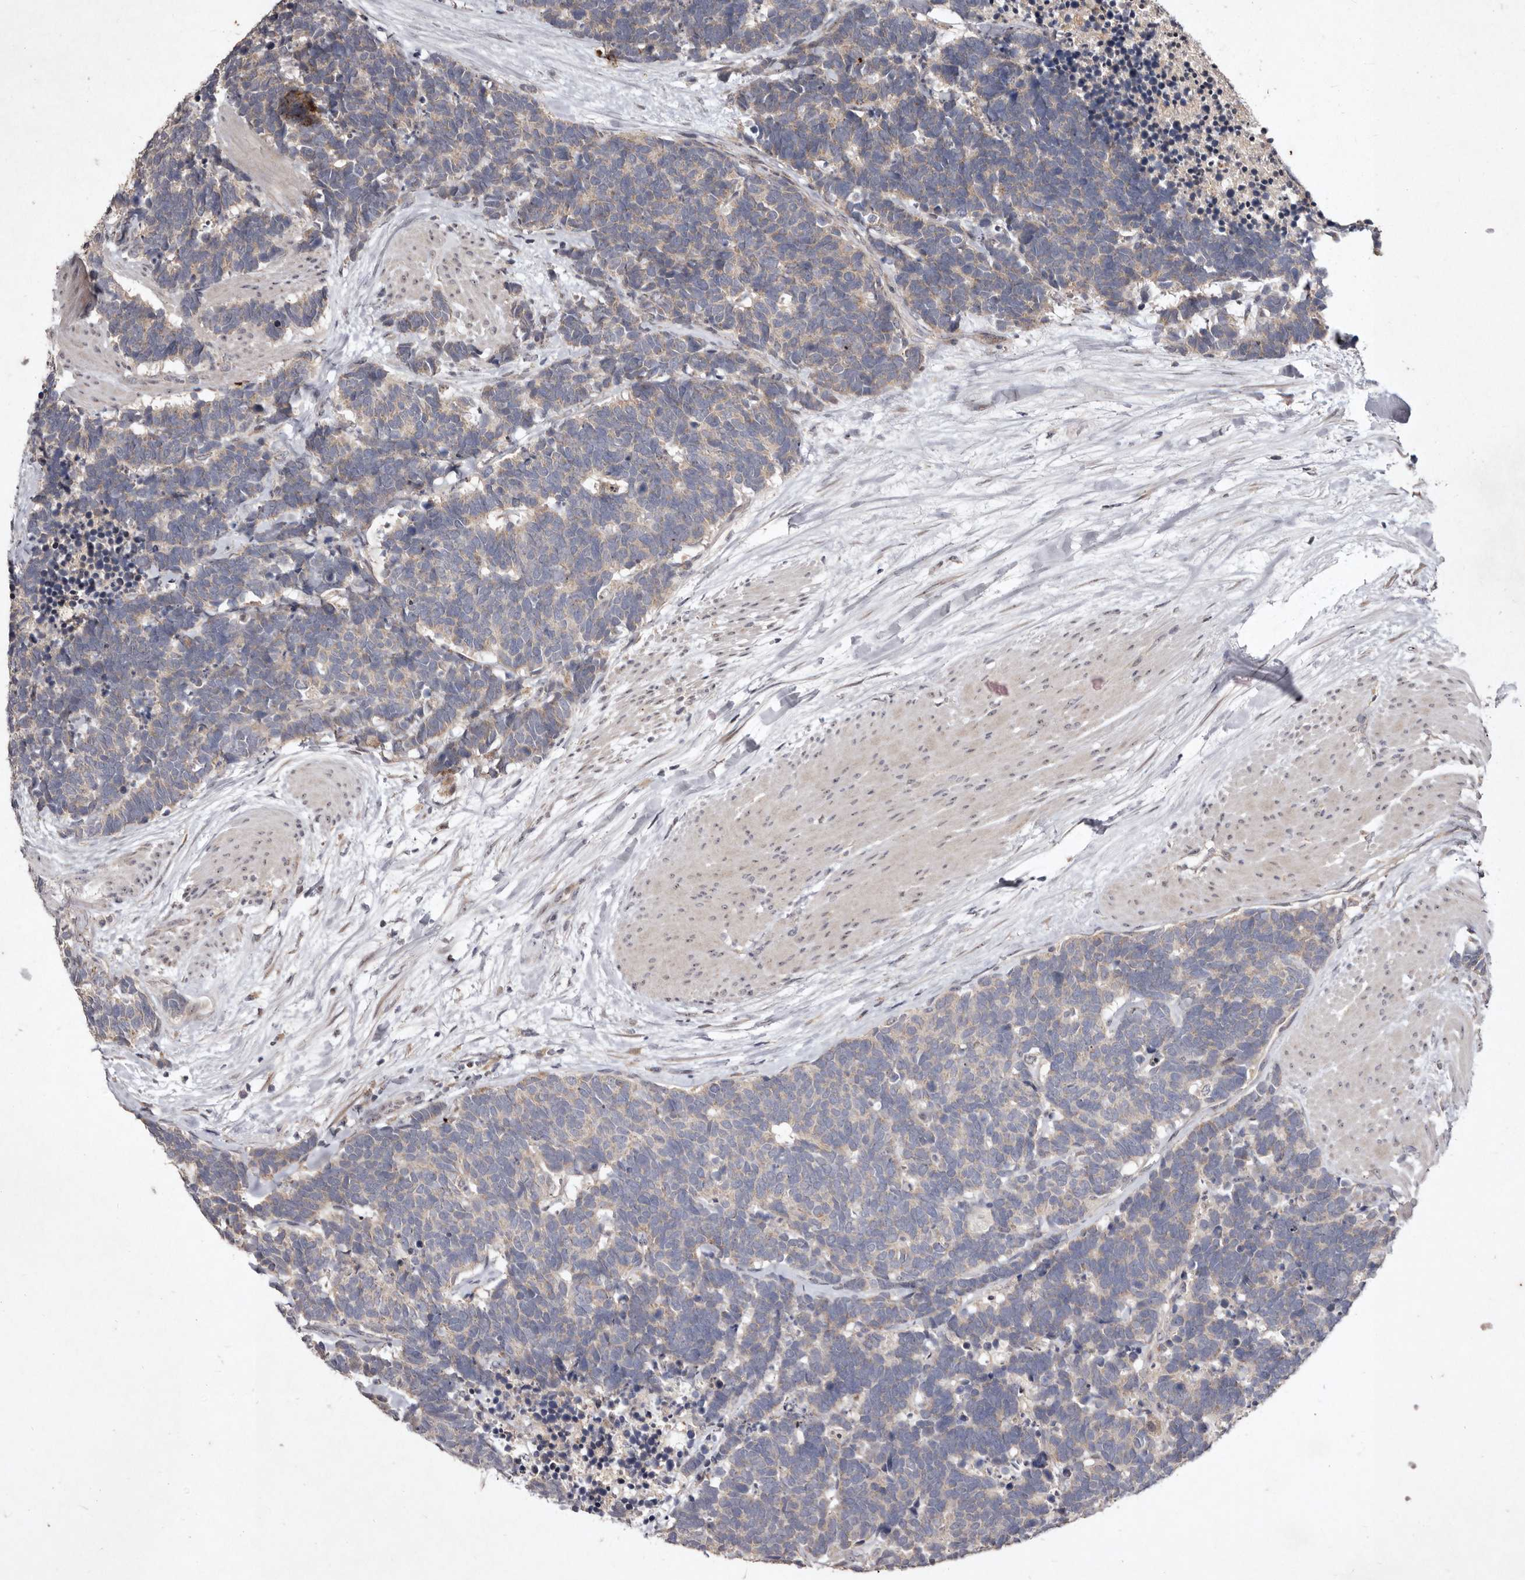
{"staining": {"intensity": "negative", "quantity": "none", "location": "none"}, "tissue": "carcinoid", "cell_type": "Tumor cells", "image_type": "cancer", "snomed": [{"axis": "morphology", "description": "Carcinoma, NOS"}, {"axis": "morphology", "description": "Carcinoid, malignant, NOS"}, {"axis": "topography", "description": "Urinary bladder"}], "caption": "There is no significant expression in tumor cells of carcinoid.", "gene": "FLAD1", "patient": {"sex": "male", "age": 57}}